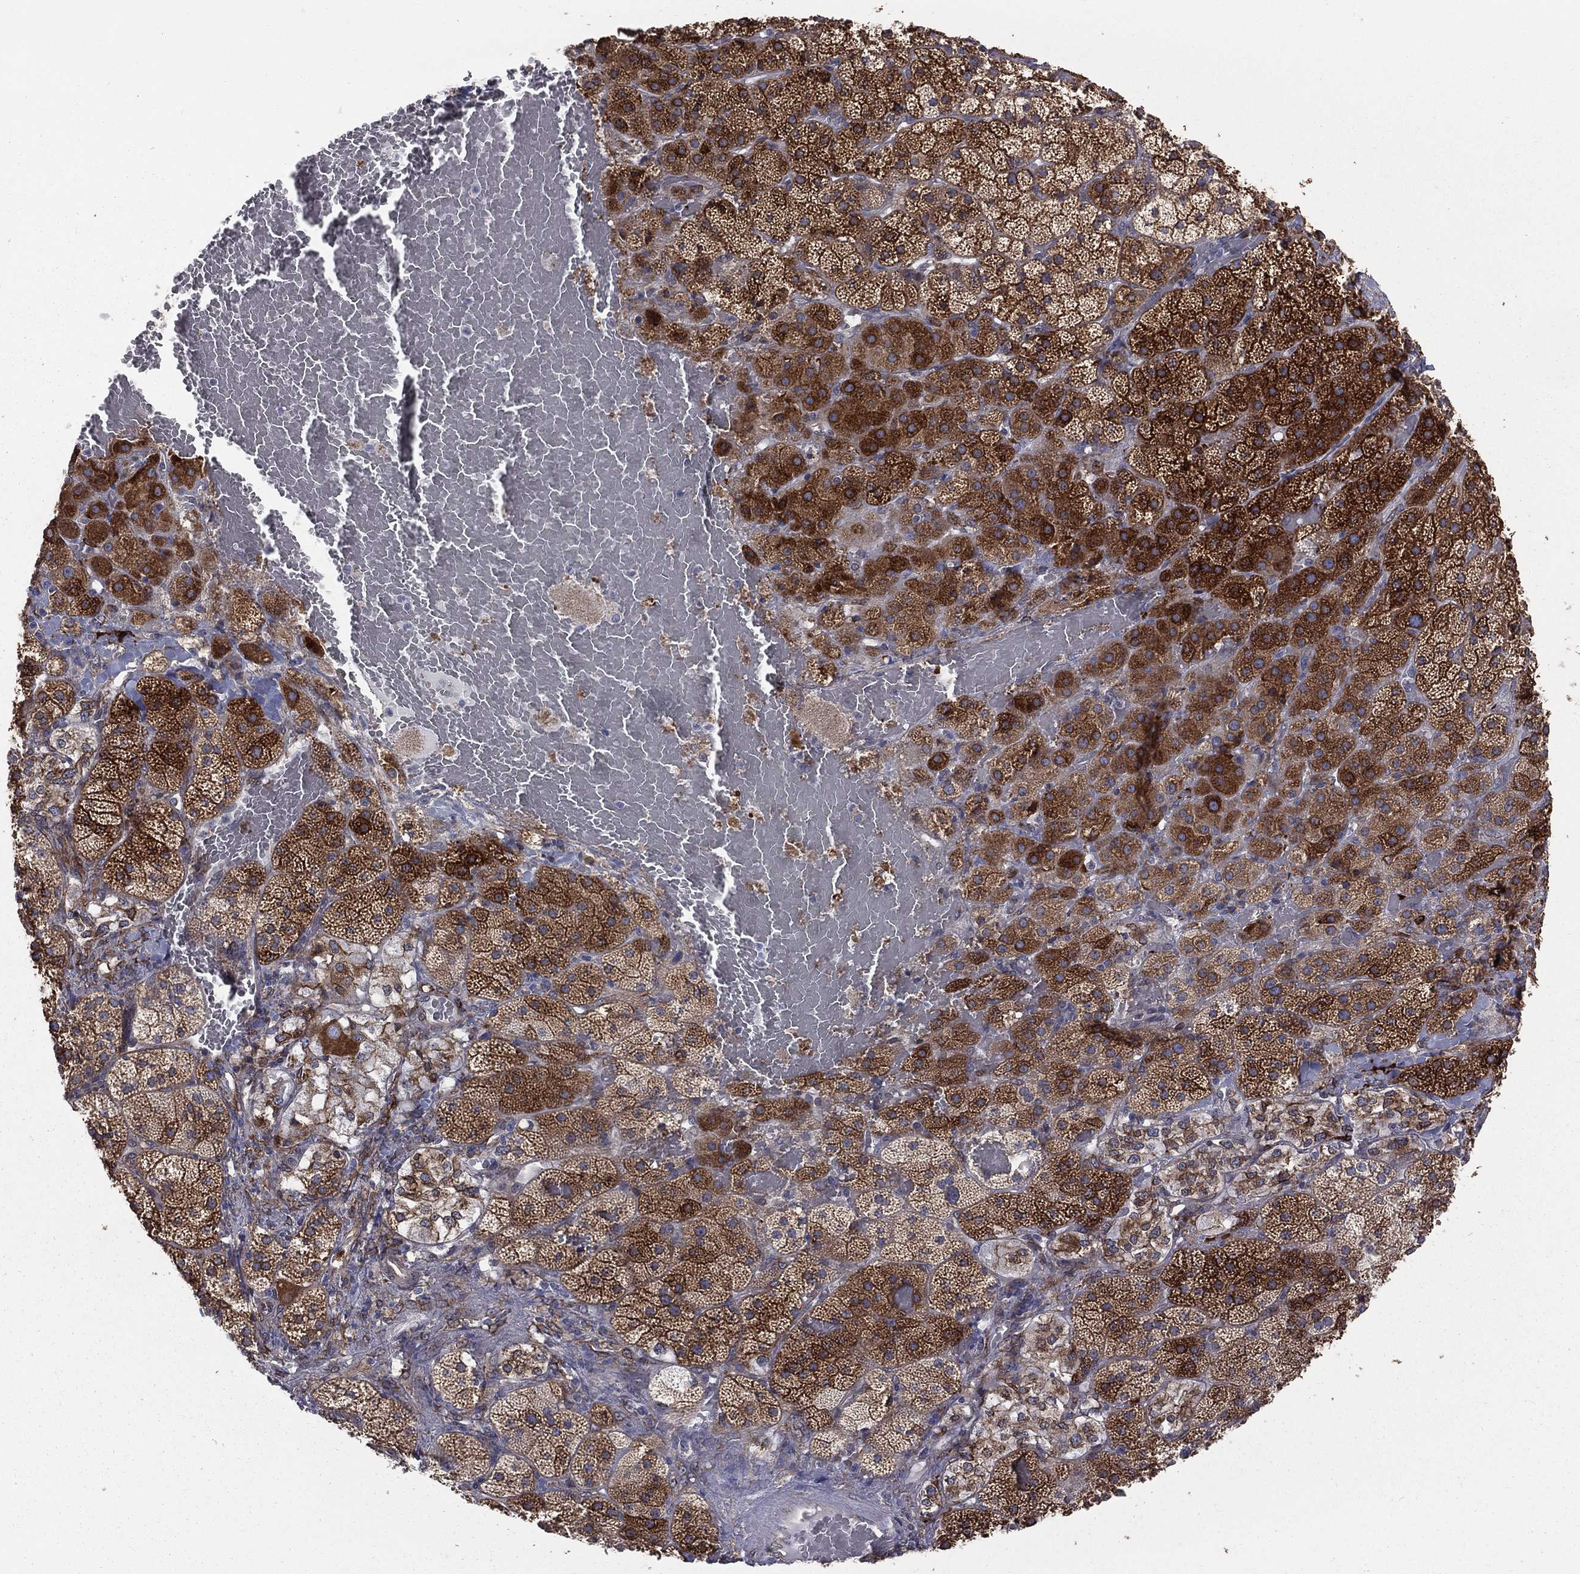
{"staining": {"intensity": "strong", "quantity": "25%-75%", "location": "cytoplasmic/membranous"}, "tissue": "adrenal gland", "cell_type": "Glandular cells", "image_type": "normal", "snomed": [{"axis": "morphology", "description": "Normal tissue, NOS"}, {"axis": "topography", "description": "Adrenal gland"}], "caption": "IHC image of unremarkable adrenal gland: human adrenal gland stained using IHC exhibits high levels of strong protein expression localized specifically in the cytoplasmic/membranous of glandular cells, appearing as a cytoplasmic/membranous brown color.", "gene": "PGRMC1", "patient": {"sex": "male", "age": 57}}